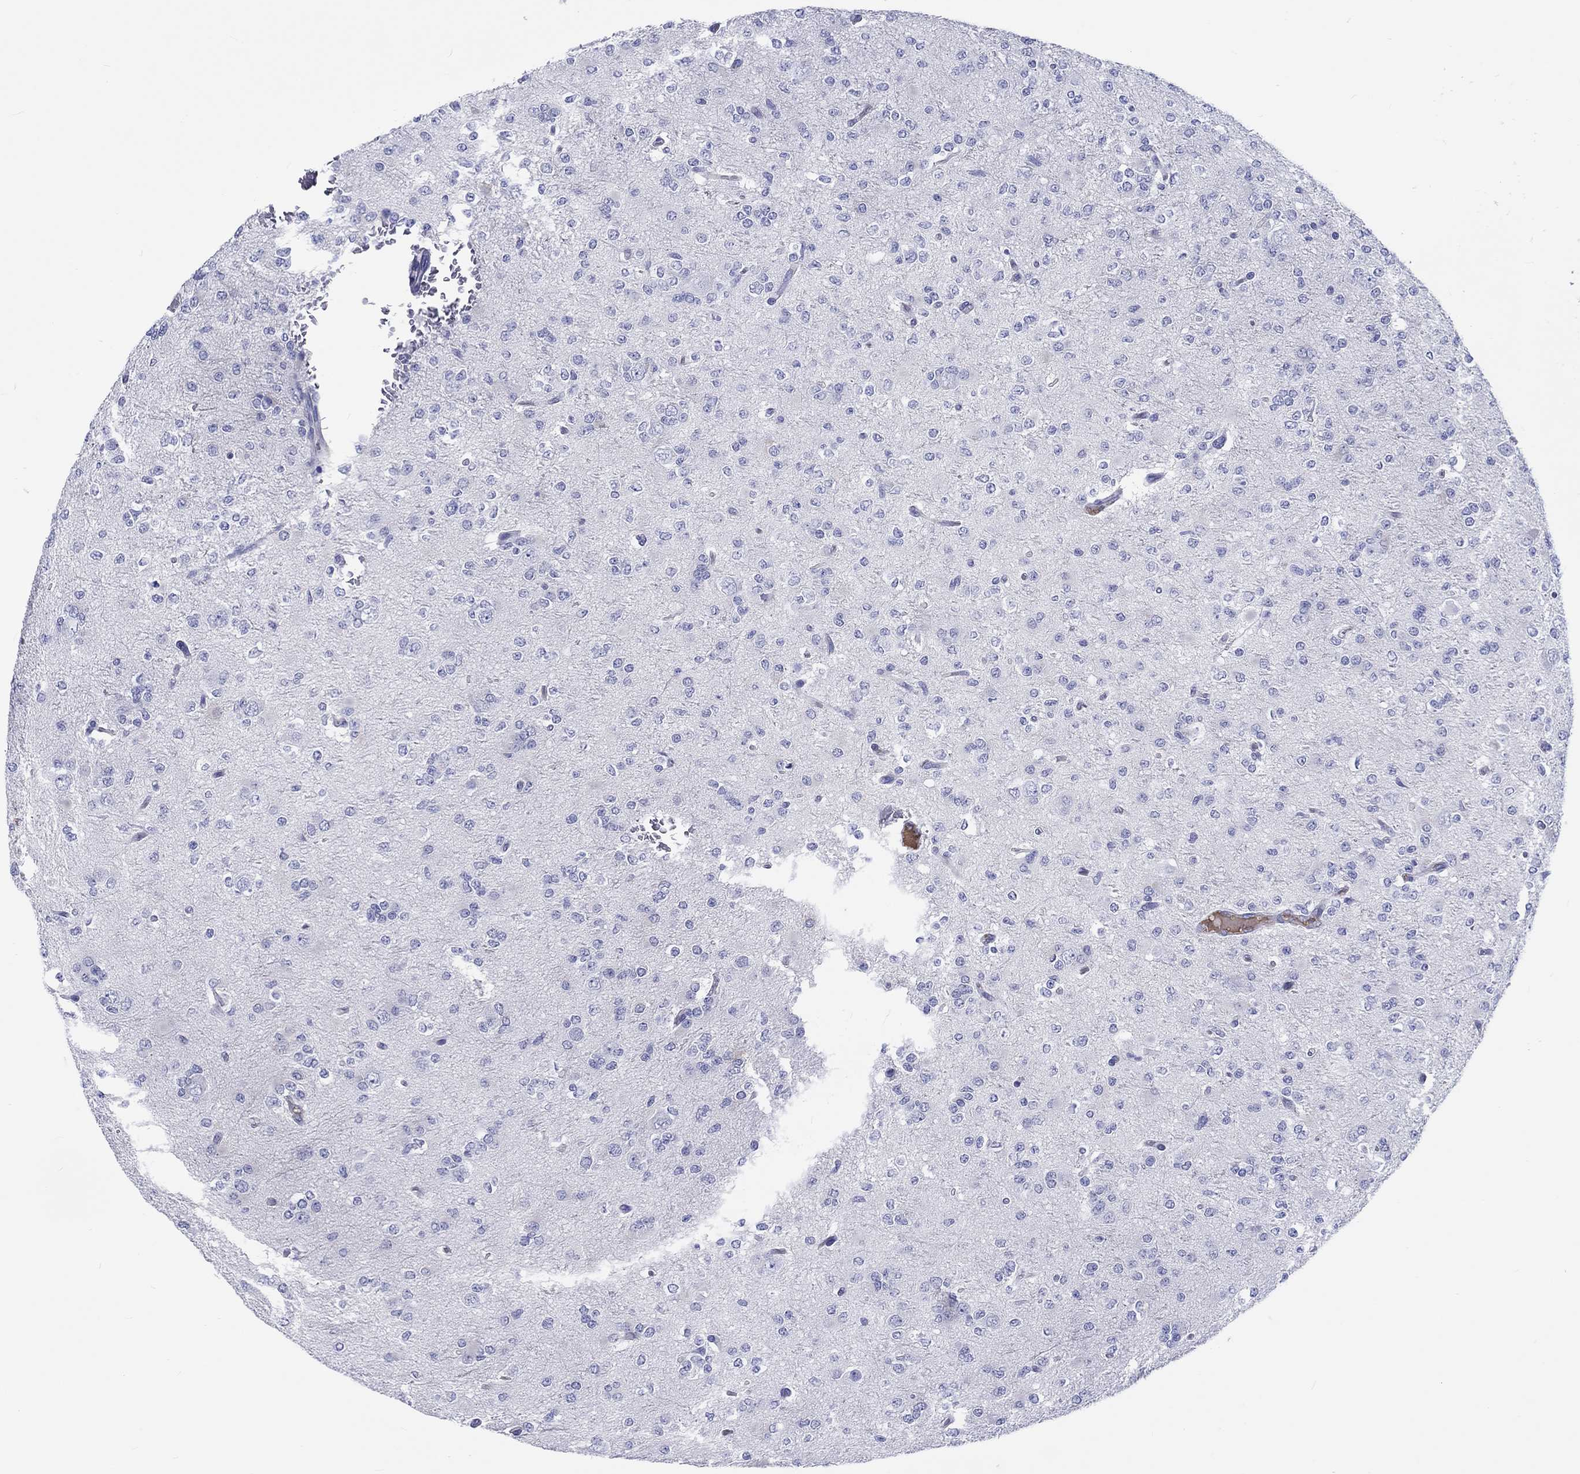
{"staining": {"intensity": "negative", "quantity": "none", "location": "none"}, "tissue": "glioma", "cell_type": "Tumor cells", "image_type": "cancer", "snomed": [{"axis": "morphology", "description": "Glioma, malignant, Low grade"}, {"axis": "topography", "description": "Brain"}], "caption": "The photomicrograph shows no staining of tumor cells in malignant glioma (low-grade).", "gene": "CDY2B", "patient": {"sex": "male", "age": 27}}